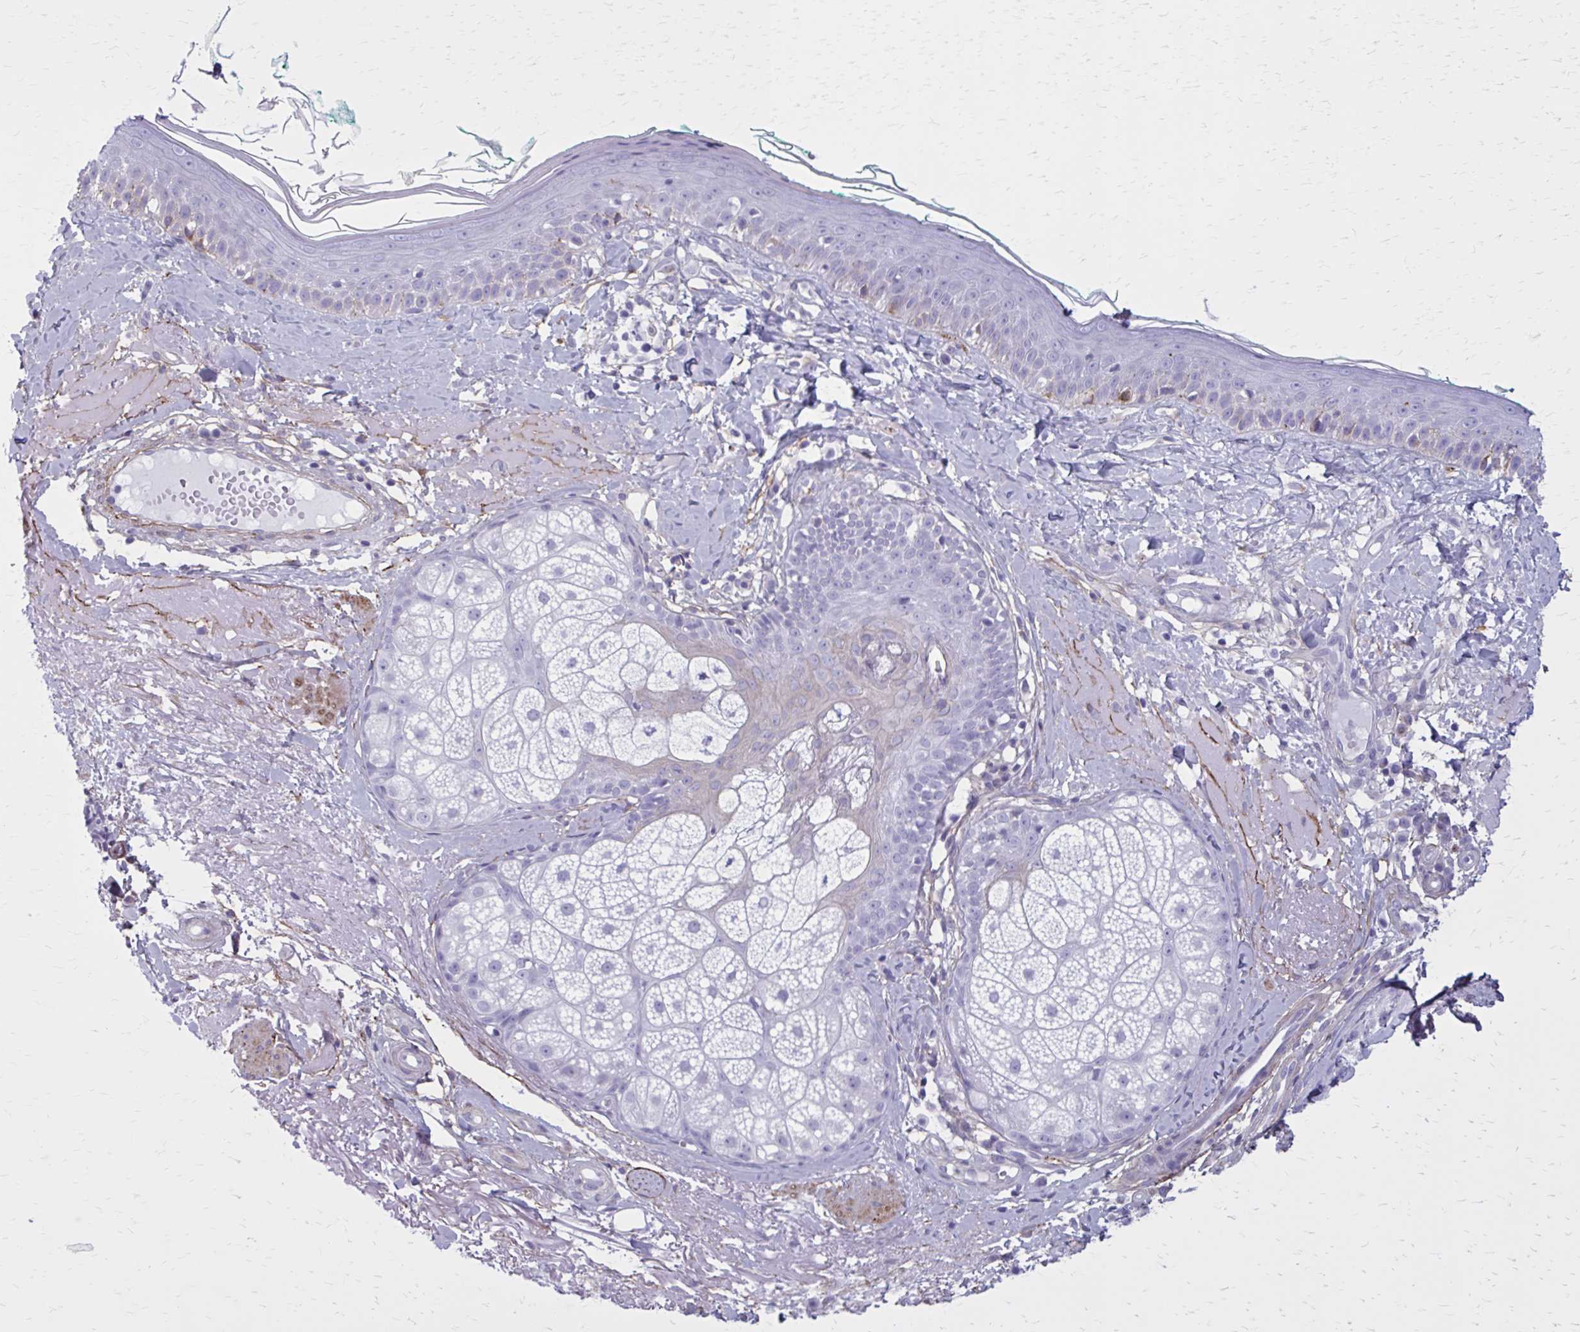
{"staining": {"intensity": "negative", "quantity": "none", "location": "none"}, "tissue": "skin", "cell_type": "Fibroblasts", "image_type": "normal", "snomed": [{"axis": "morphology", "description": "Normal tissue, NOS"}, {"axis": "topography", "description": "Skin"}], "caption": "A high-resolution histopathology image shows IHC staining of normal skin, which demonstrates no significant expression in fibroblasts.", "gene": "AKAP12", "patient": {"sex": "male", "age": 73}}